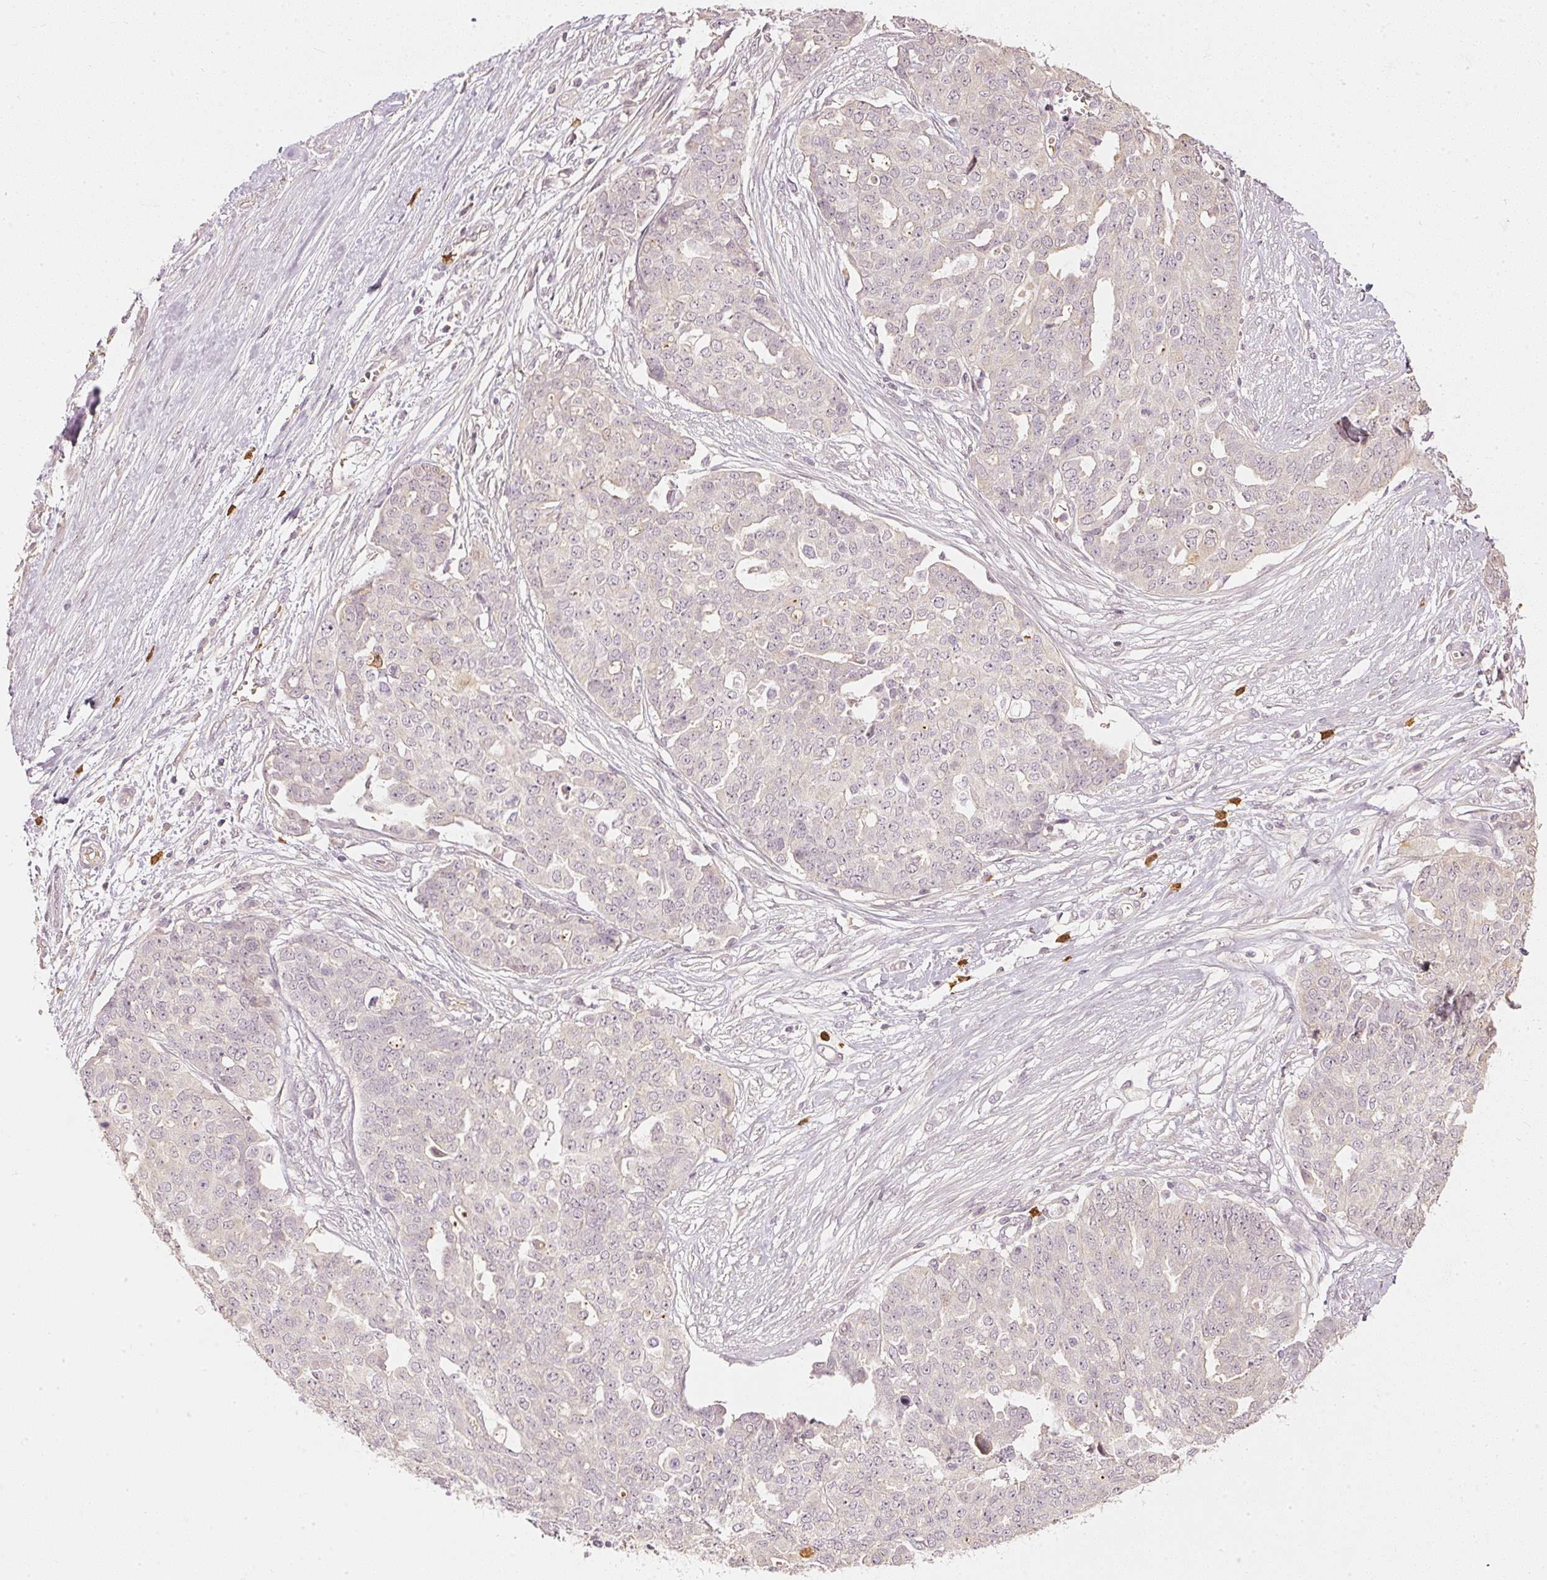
{"staining": {"intensity": "negative", "quantity": "none", "location": "none"}, "tissue": "ovarian cancer", "cell_type": "Tumor cells", "image_type": "cancer", "snomed": [{"axis": "morphology", "description": "Cystadenocarcinoma, serous, NOS"}, {"axis": "topography", "description": "Soft tissue"}, {"axis": "topography", "description": "Ovary"}], "caption": "Immunohistochemistry histopathology image of ovarian cancer stained for a protein (brown), which displays no expression in tumor cells.", "gene": "GZMA", "patient": {"sex": "female", "age": 57}}